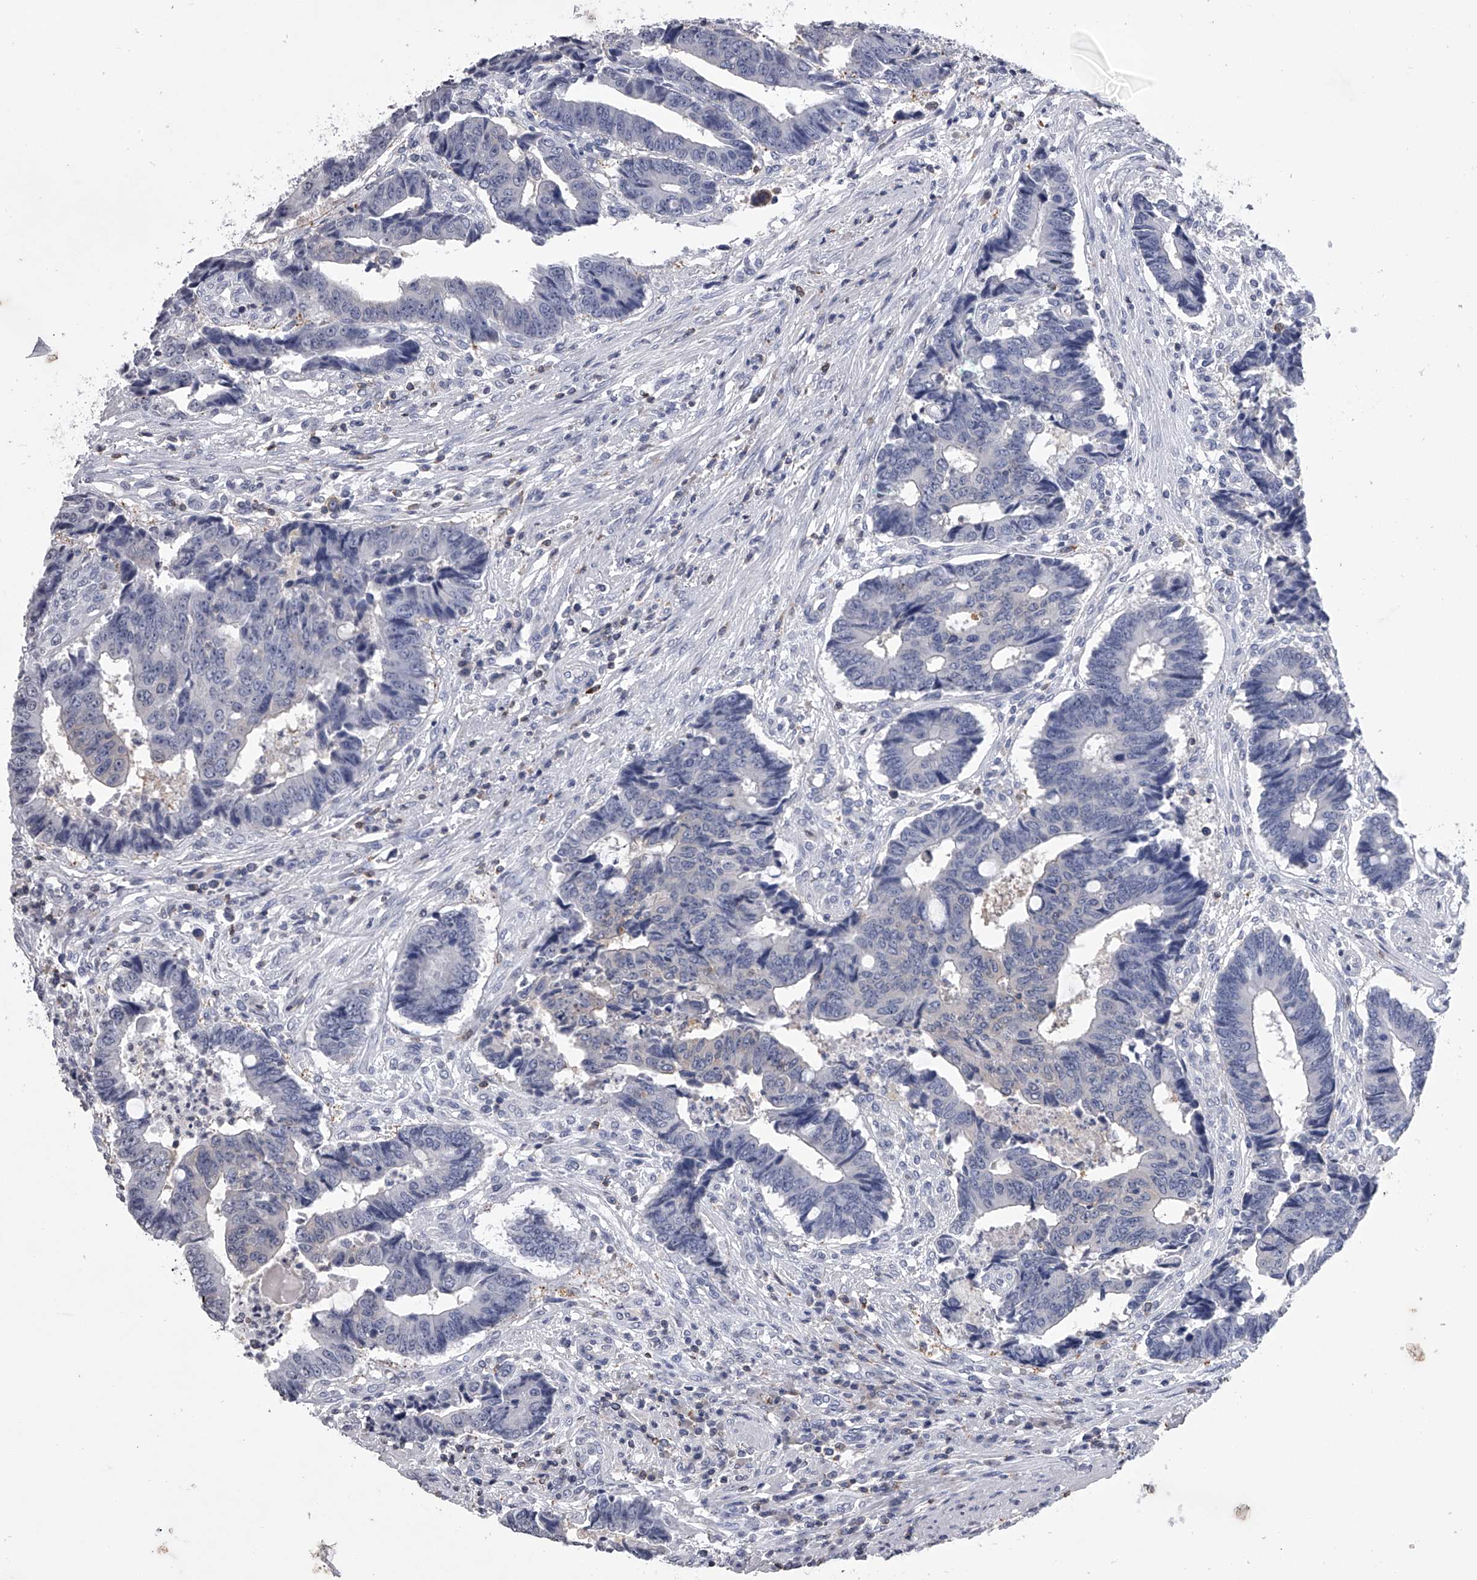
{"staining": {"intensity": "negative", "quantity": "none", "location": "none"}, "tissue": "colorectal cancer", "cell_type": "Tumor cells", "image_type": "cancer", "snomed": [{"axis": "morphology", "description": "Adenocarcinoma, NOS"}, {"axis": "topography", "description": "Rectum"}], "caption": "The histopathology image exhibits no staining of tumor cells in colorectal adenocarcinoma. (Immunohistochemistry, brightfield microscopy, high magnification).", "gene": "TASP1", "patient": {"sex": "male", "age": 84}}